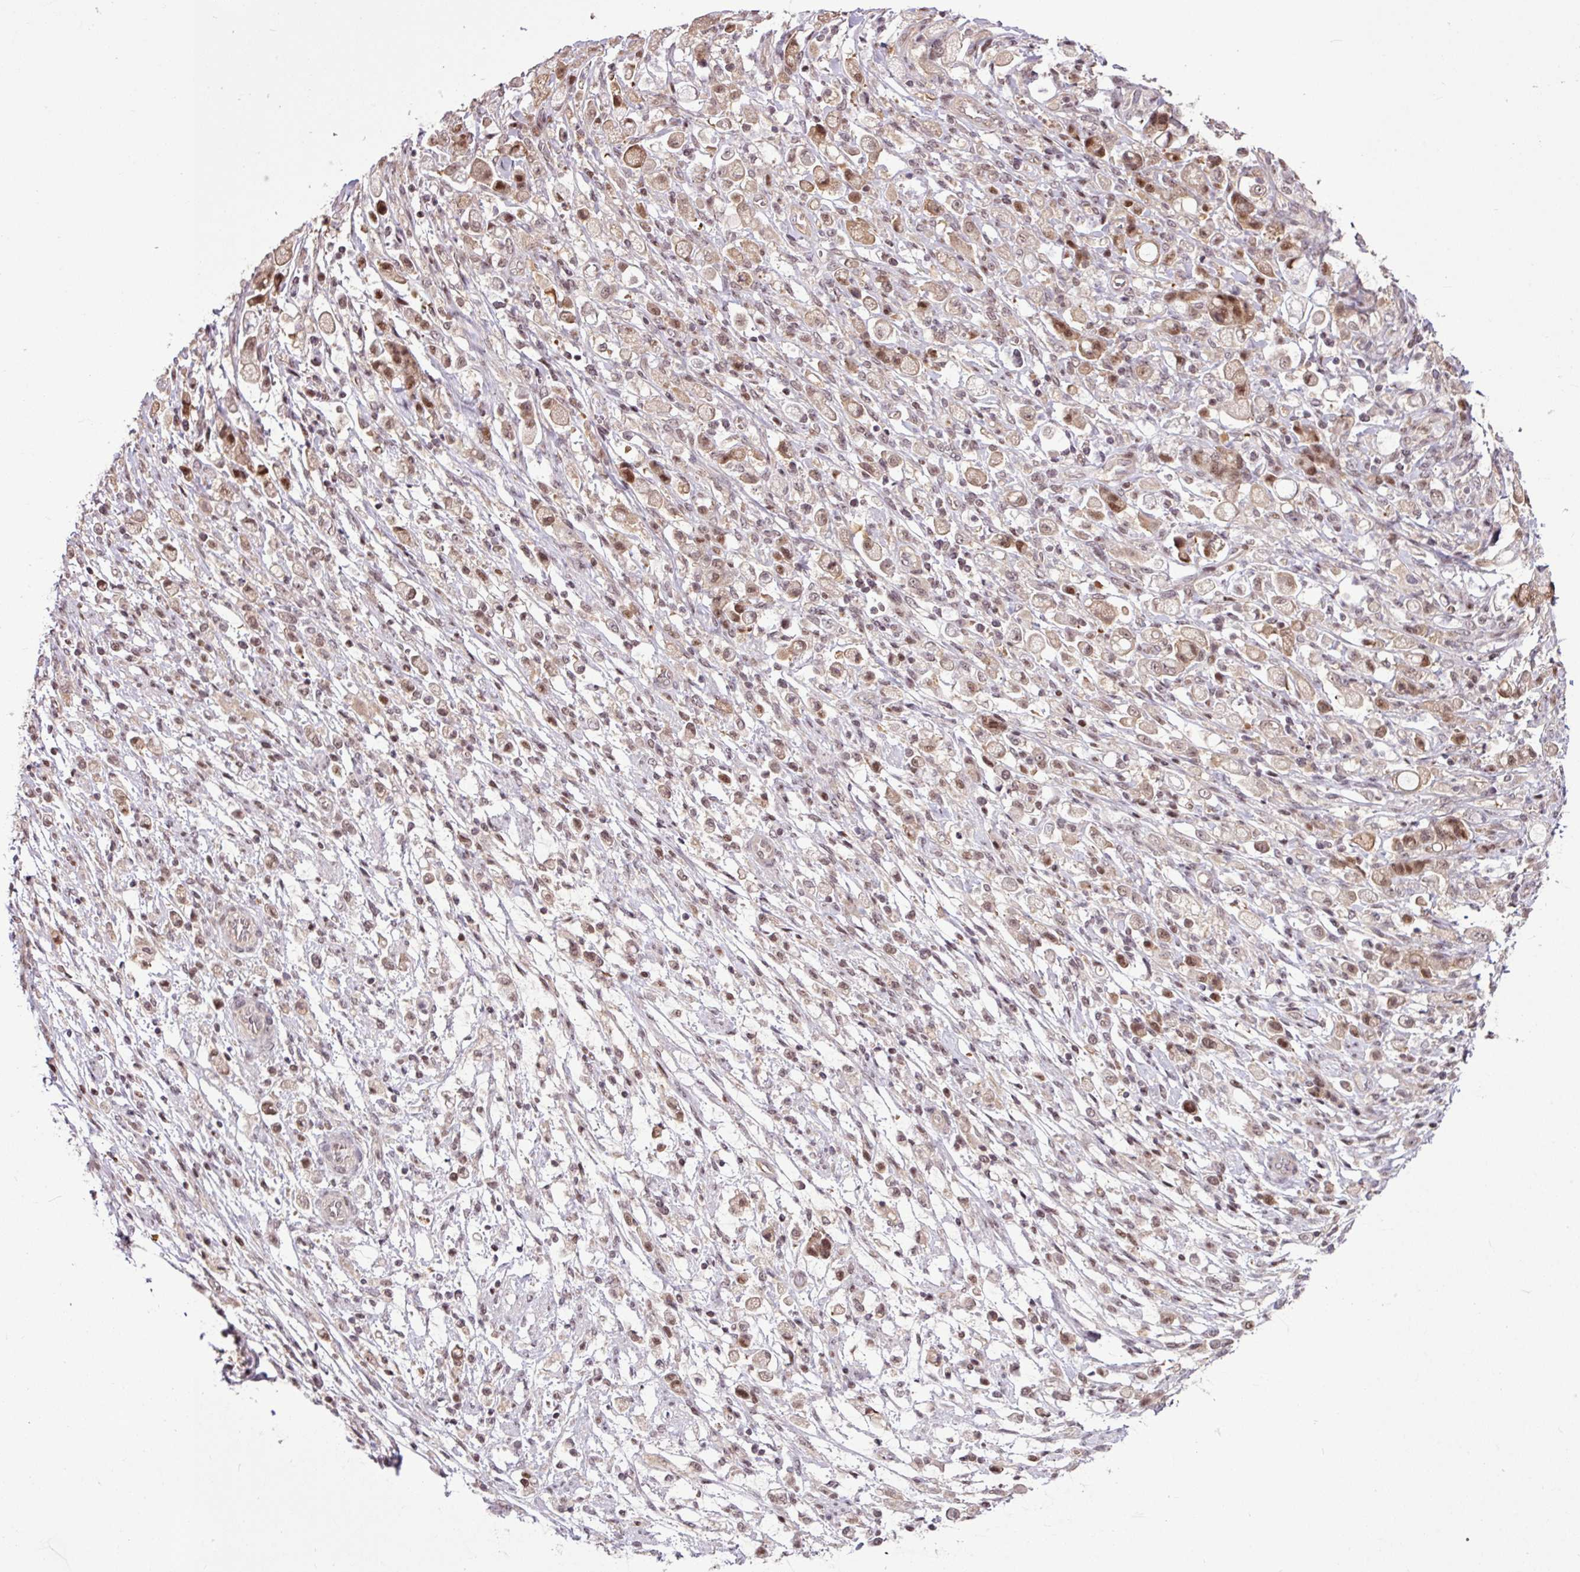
{"staining": {"intensity": "moderate", "quantity": ">75%", "location": "cytoplasmic/membranous,nuclear"}, "tissue": "stomach cancer", "cell_type": "Tumor cells", "image_type": "cancer", "snomed": [{"axis": "morphology", "description": "Adenocarcinoma, NOS"}, {"axis": "topography", "description": "Stomach"}], "caption": "Stomach cancer stained for a protein shows moderate cytoplasmic/membranous and nuclear positivity in tumor cells.", "gene": "ITPKC", "patient": {"sex": "female", "age": 60}}